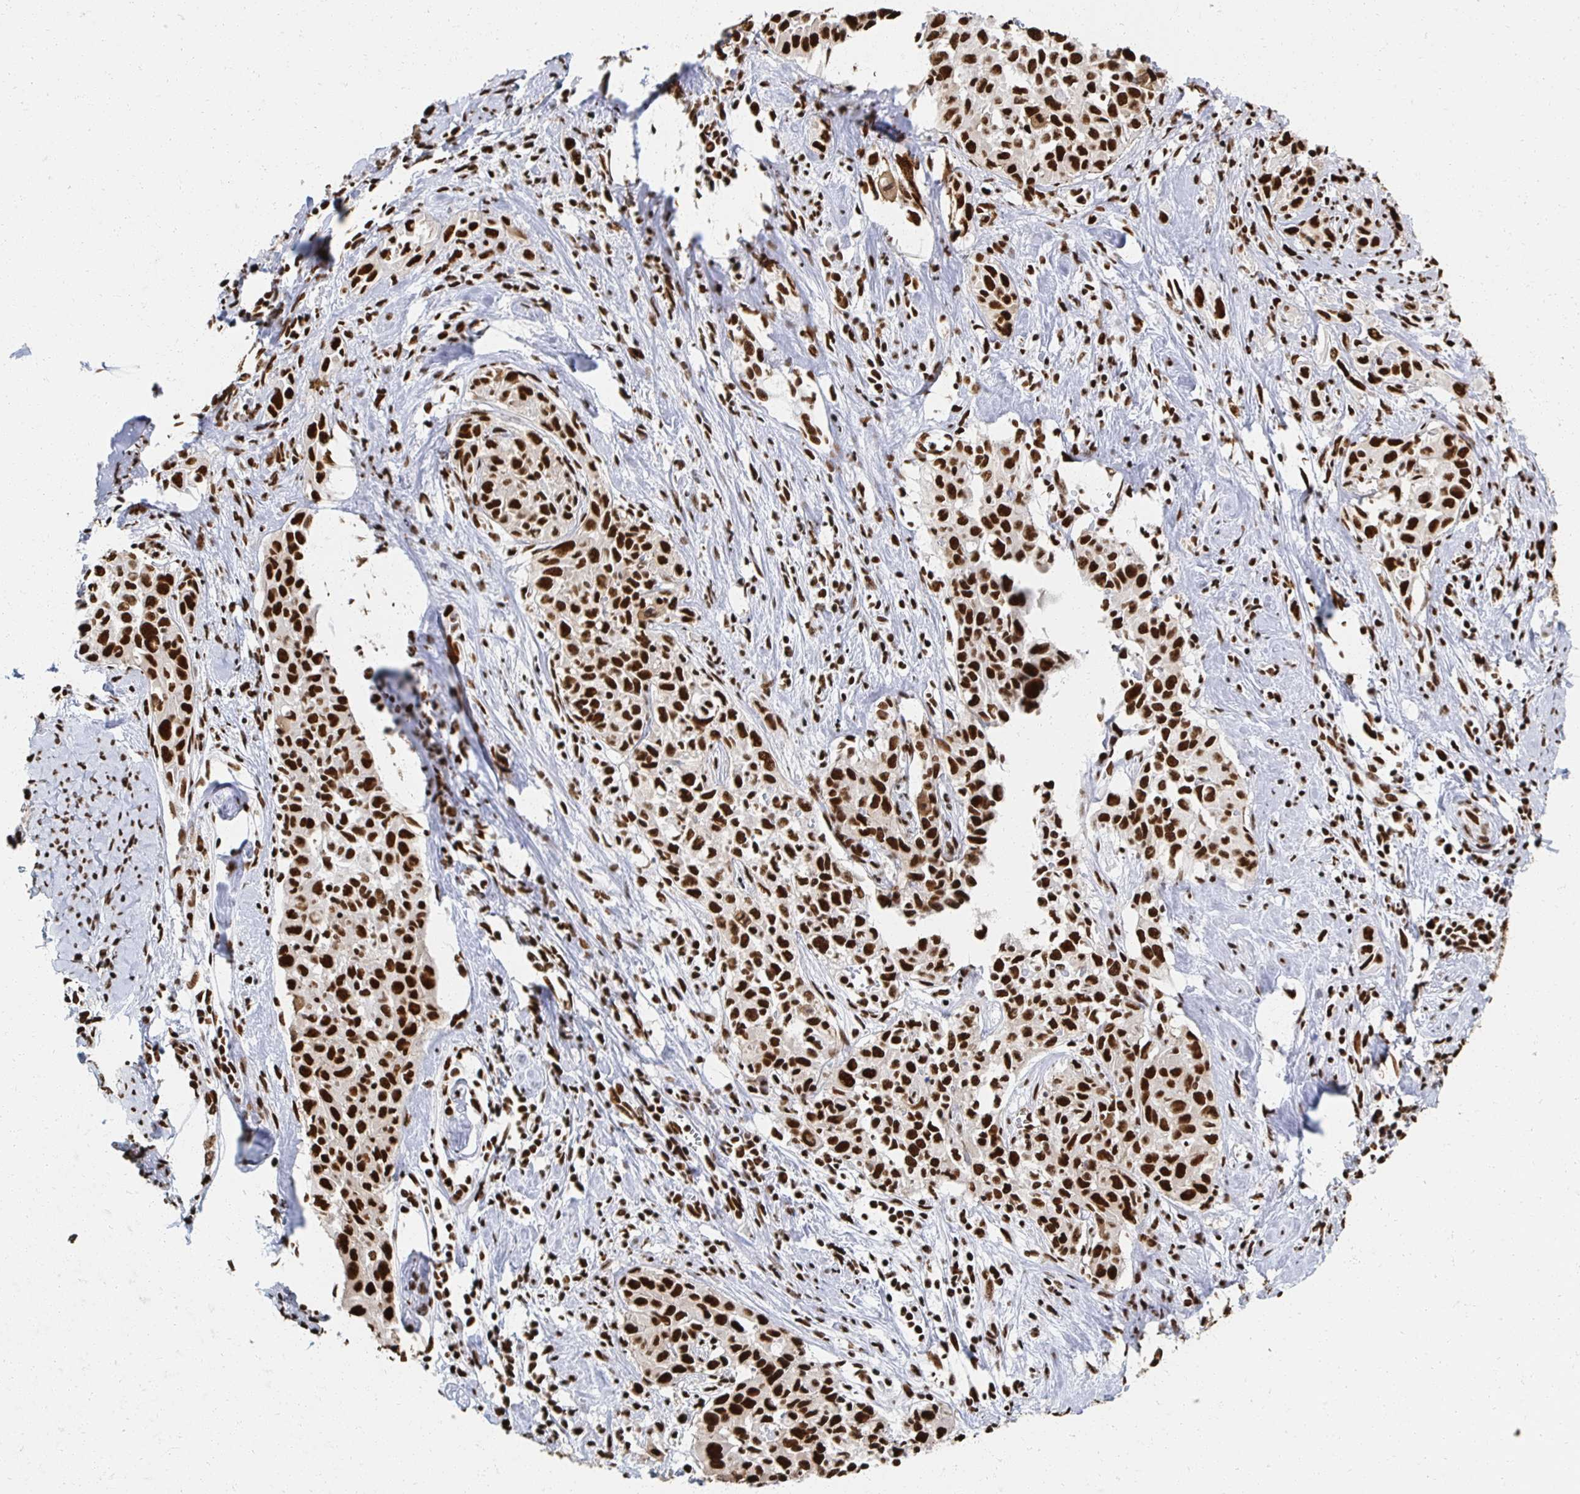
{"staining": {"intensity": "strong", "quantity": ">75%", "location": "nuclear"}, "tissue": "cervical cancer", "cell_type": "Tumor cells", "image_type": "cancer", "snomed": [{"axis": "morphology", "description": "Squamous cell carcinoma, NOS"}, {"axis": "topography", "description": "Cervix"}], "caption": "Immunohistochemistry of squamous cell carcinoma (cervical) demonstrates high levels of strong nuclear positivity in about >75% of tumor cells.", "gene": "RBBP7", "patient": {"sex": "female", "age": 51}}